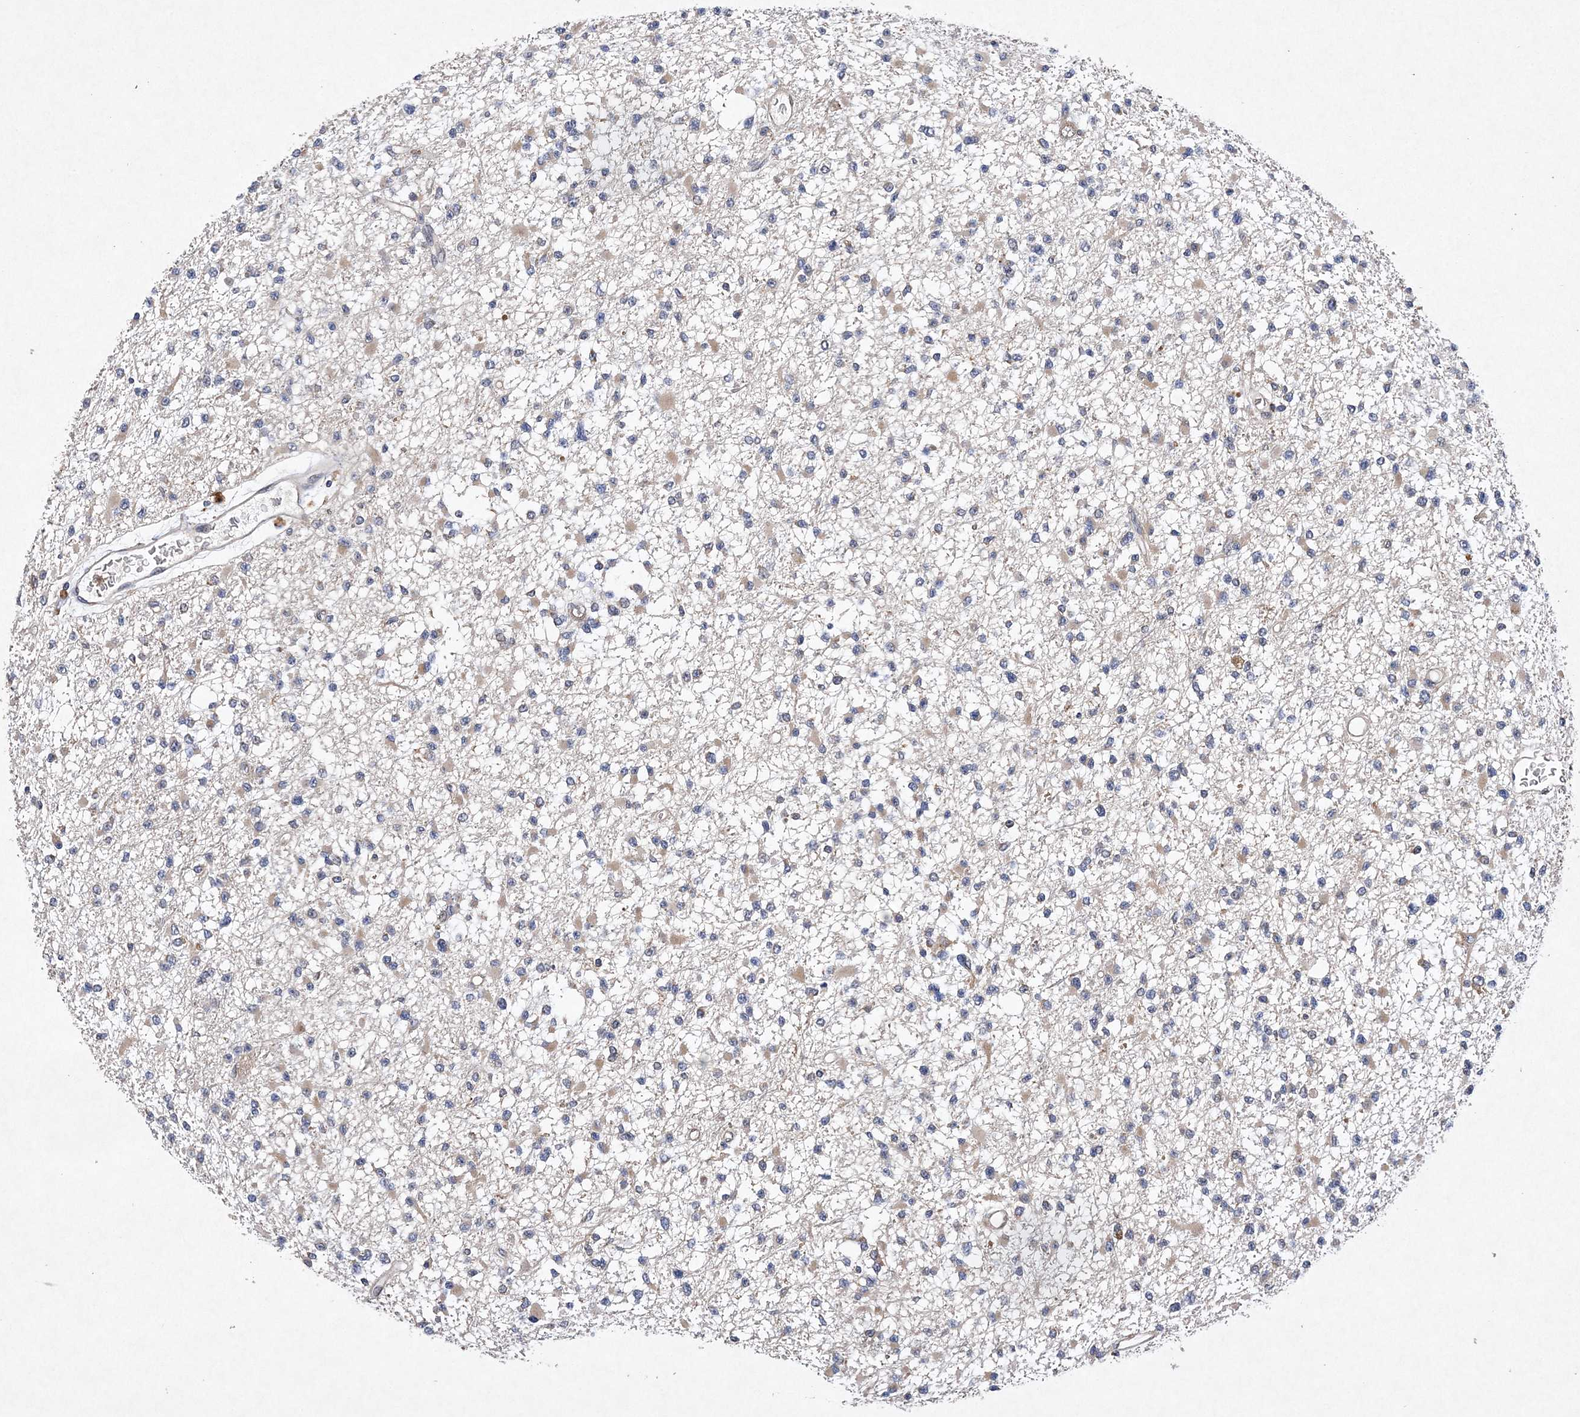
{"staining": {"intensity": "negative", "quantity": "none", "location": "none"}, "tissue": "glioma", "cell_type": "Tumor cells", "image_type": "cancer", "snomed": [{"axis": "morphology", "description": "Glioma, malignant, Low grade"}, {"axis": "topography", "description": "Brain"}], "caption": "DAB (3,3'-diaminobenzidine) immunohistochemical staining of human malignant low-grade glioma reveals no significant positivity in tumor cells.", "gene": "PROSER1", "patient": {"sex": "female", "age": 22}}